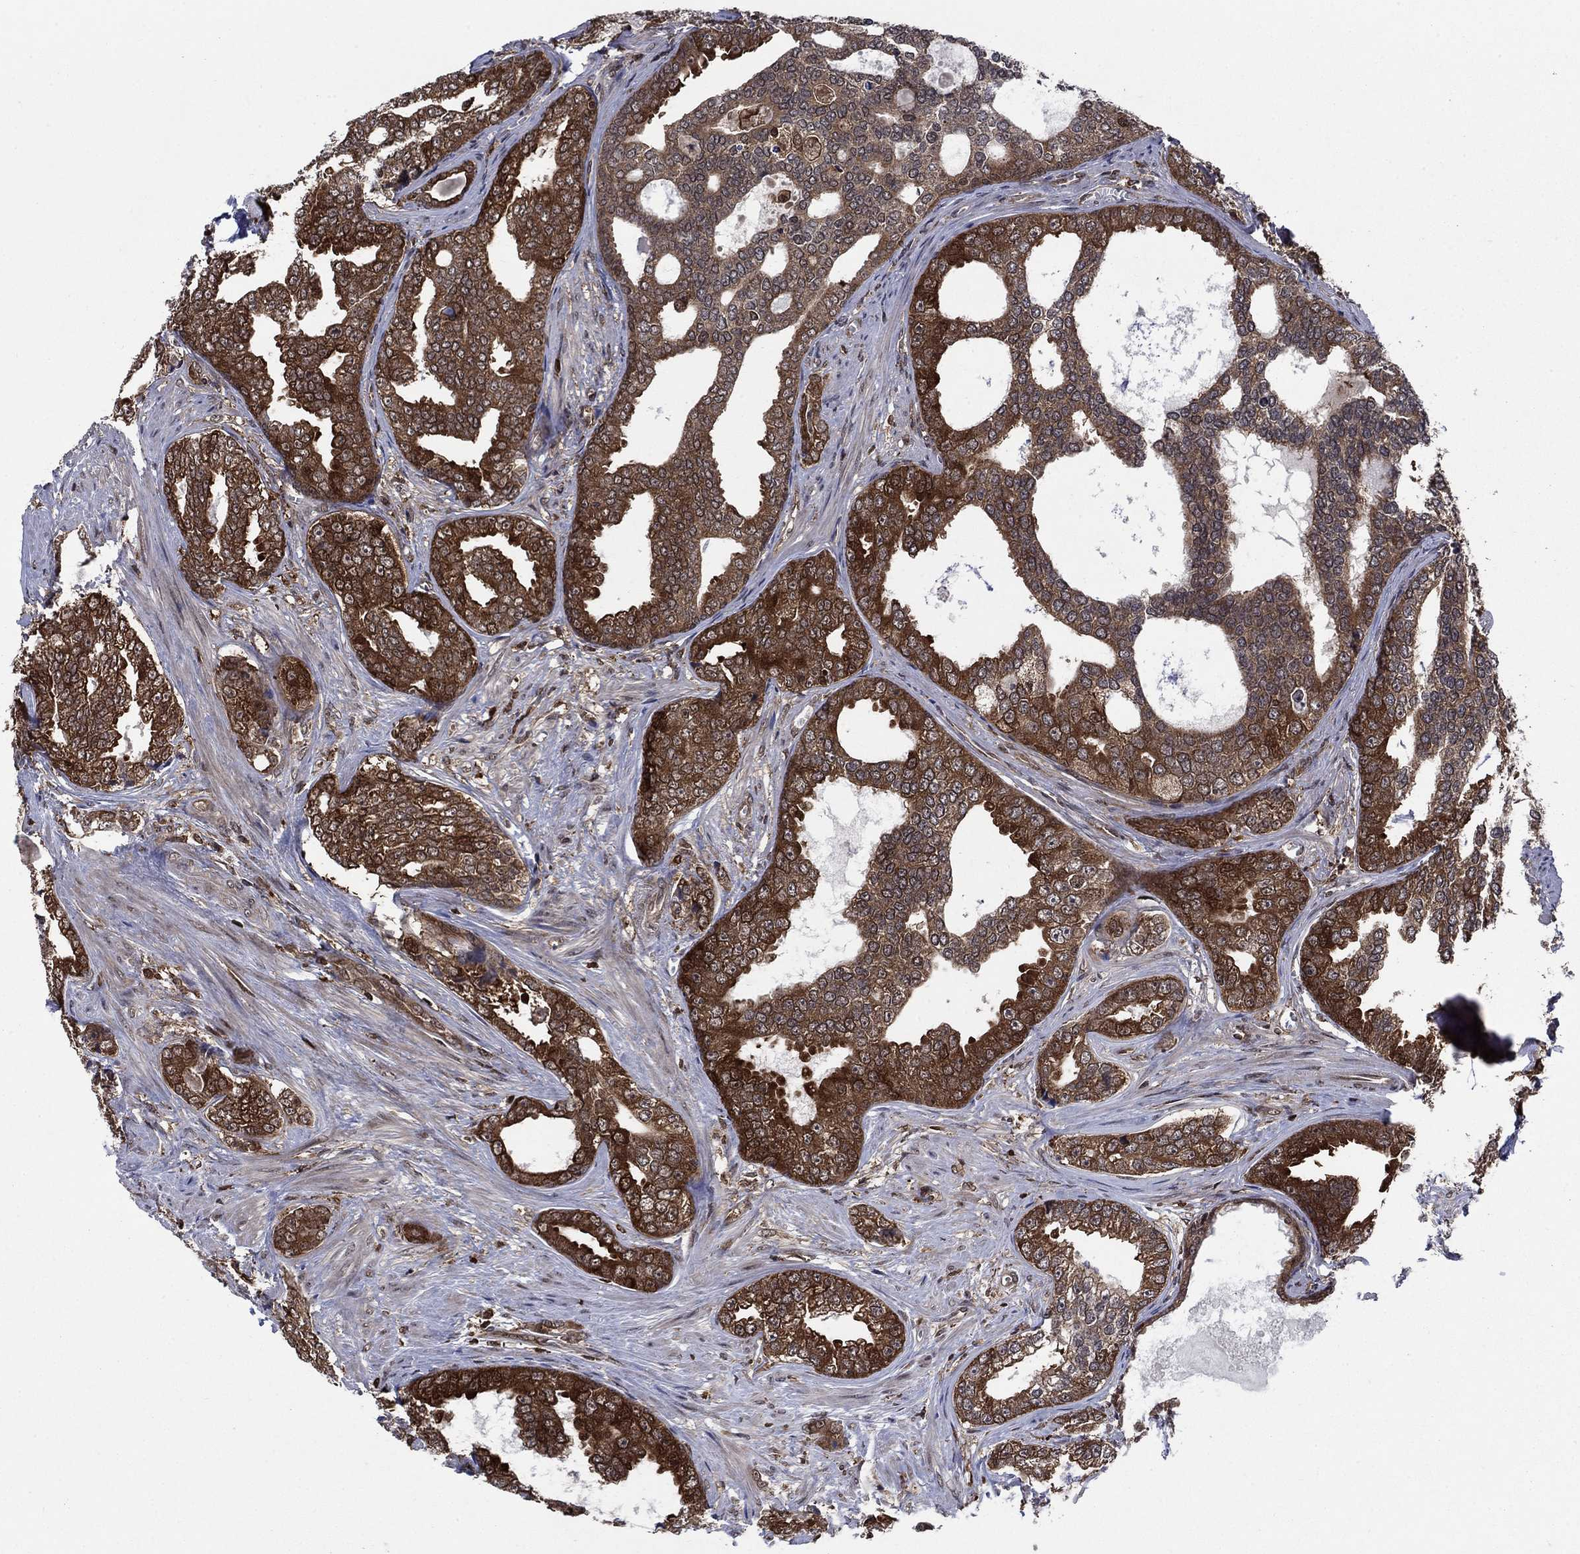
{"staining": {"intensity": "strong", "quantity": "25%-75%", "location": "cytoplasmic/membranous"}, "tissue": "prostate cancer", "cell_type": "Tumor cells", "image_type": "cancer", "snomed": [{"axis": "morphology", "description": "Adenocarcinoma, NOS"}, {"axis": "topography", "description": "Prostate"}], "caption": "A micrograph of prostate adenocarcinoma stained for a protein shows strong cytoplasmic/membranous brown staining in tumor cells. (DAB (3,3'-diaminobenzidine) IHC, brown staining for protein, blue staining for nuclei).", "gene": "CACYBP", "patient": {"sex": "male", "age": 67}}